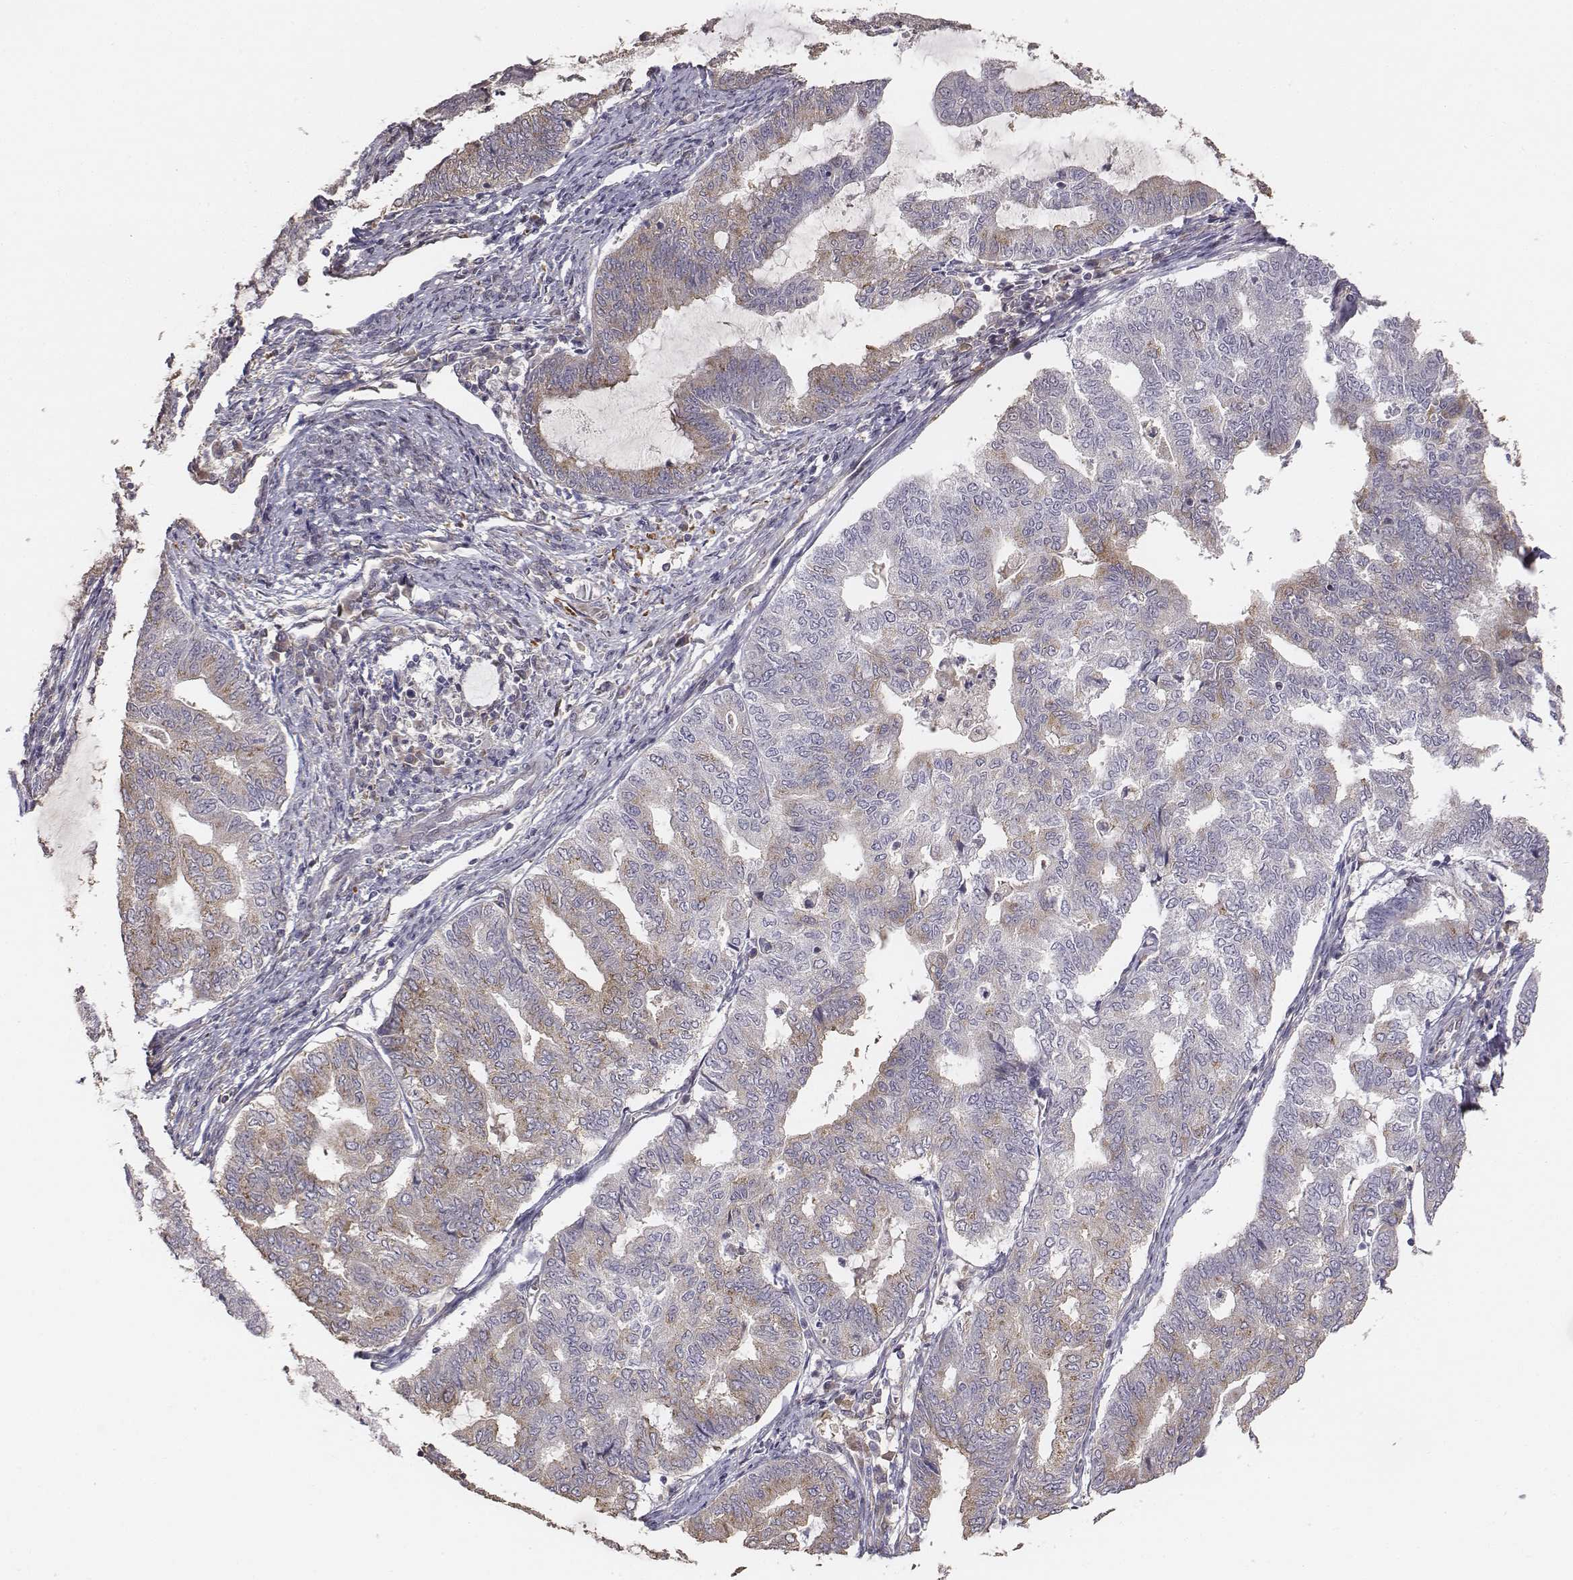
{"staining": {"intensity": "moderate", "quantity": "<25%", "location": "cytoplasmic/membranous"}, "tissue": "endometrial cancer", "cell_type": "Tumor cells", "image_type": "cancer", "snomed": [{"axis": "morphology", "description": "Adenocarcinoma, NOS"}, {"axis": "topography", "description": "Endometrium"}], "caption": "There is low levels of moderate cytoplasmic/membranous expression in tumor cells of endometrial cancer, as demonstrated by immunohistochemical staining (brown color).", "gene": "AP1B1", "patient": {"sex": "female", "age": 79}}